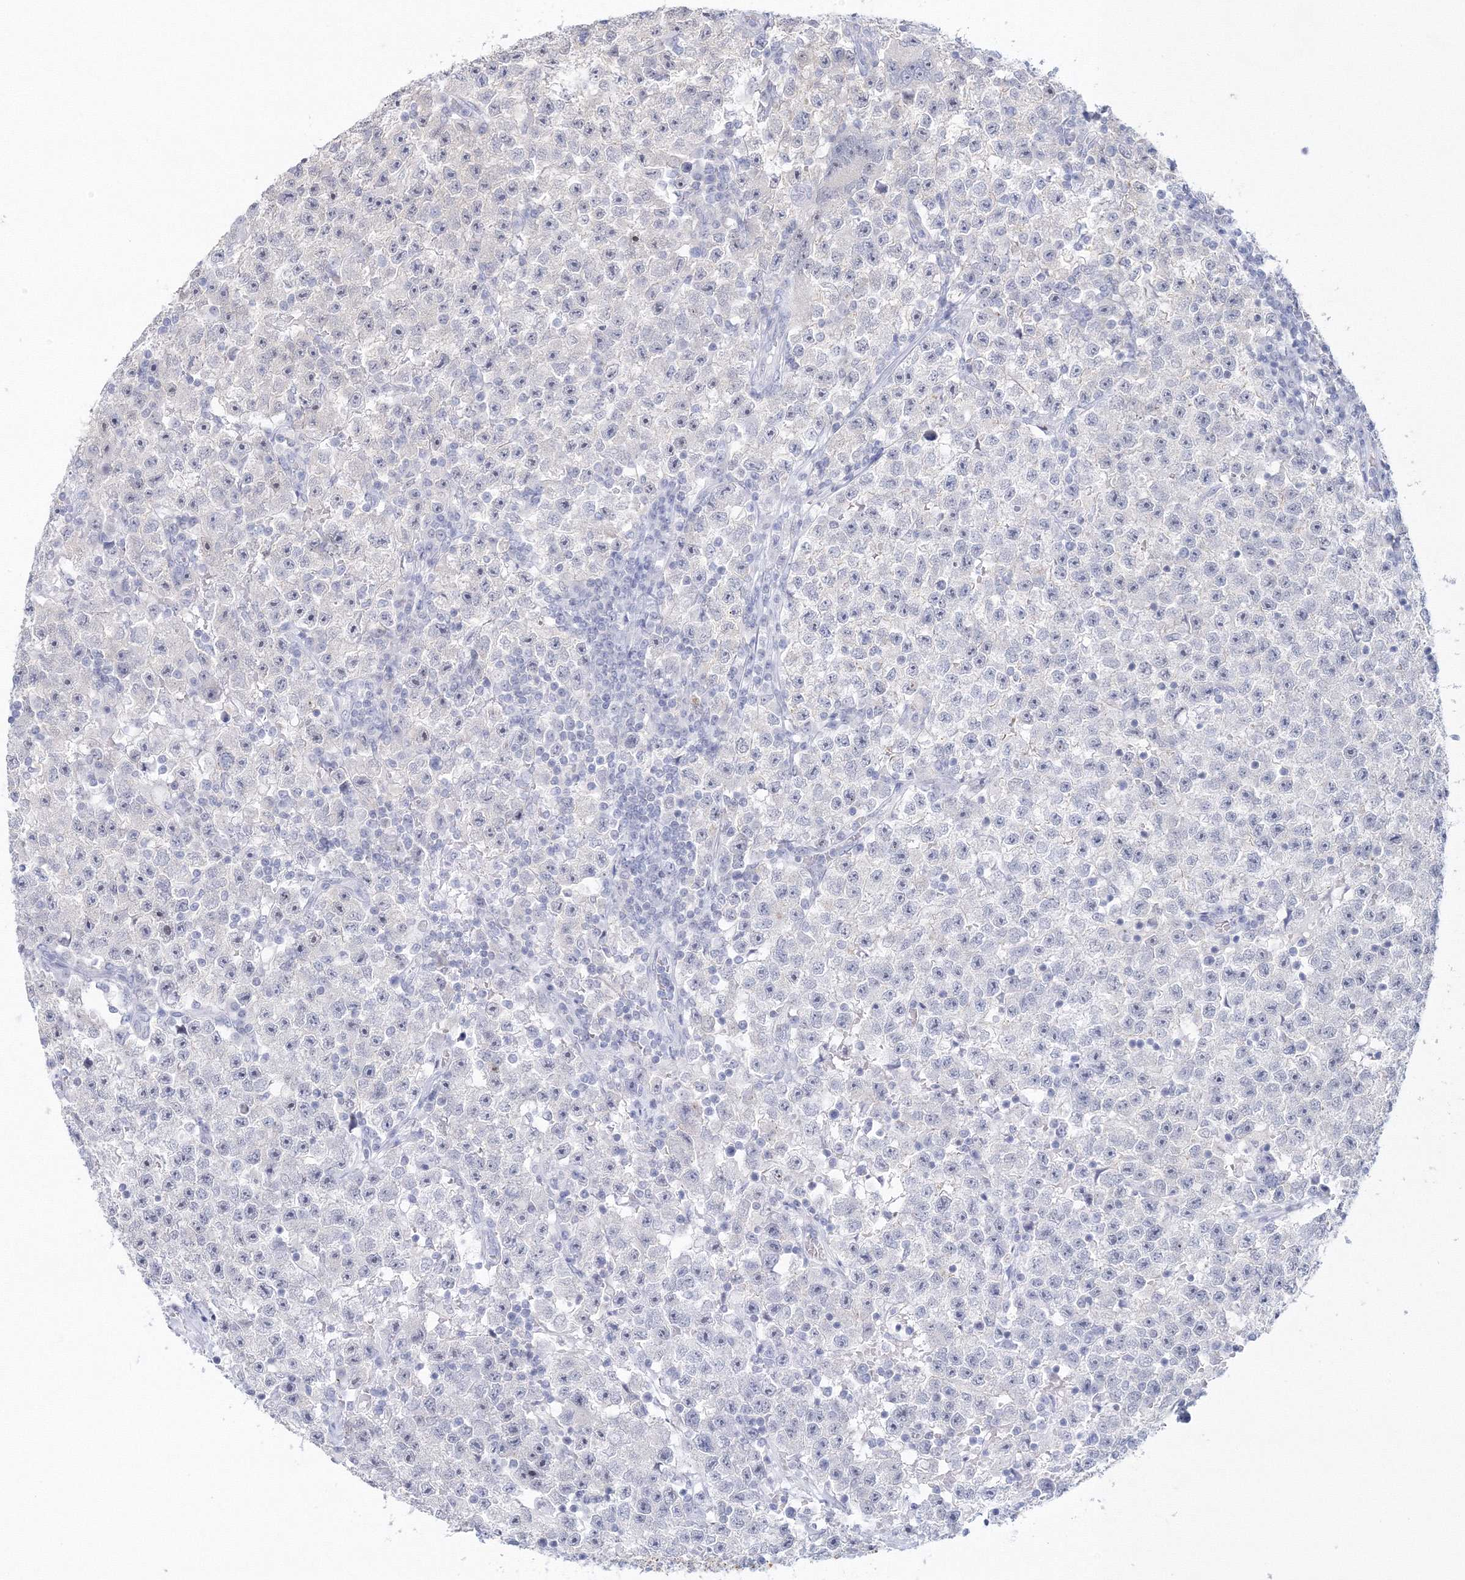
{"staining": {"intensity": "negative", "quantity": "none", "location": "none"}, "tissue": "testis cancer", "cell_type": "Tumor cells", "image_type": "cancer", "snomed": [{"axis": "morphology", "description": "Seminoma, NOS"}, {"axis": "topography", "description": "Testis"}], "caption": "DAB (3,3'-diaminobenzidine) immunohistochemical staining of testis cancer shows no significant expression in tumor cells. Brightfield microscopy of IHC stained with DAB (brown) and hematoxylin (blue), captured at high magnification.", "gene": "VSIG1", "patient": {"sex": "male", "age": 22}}